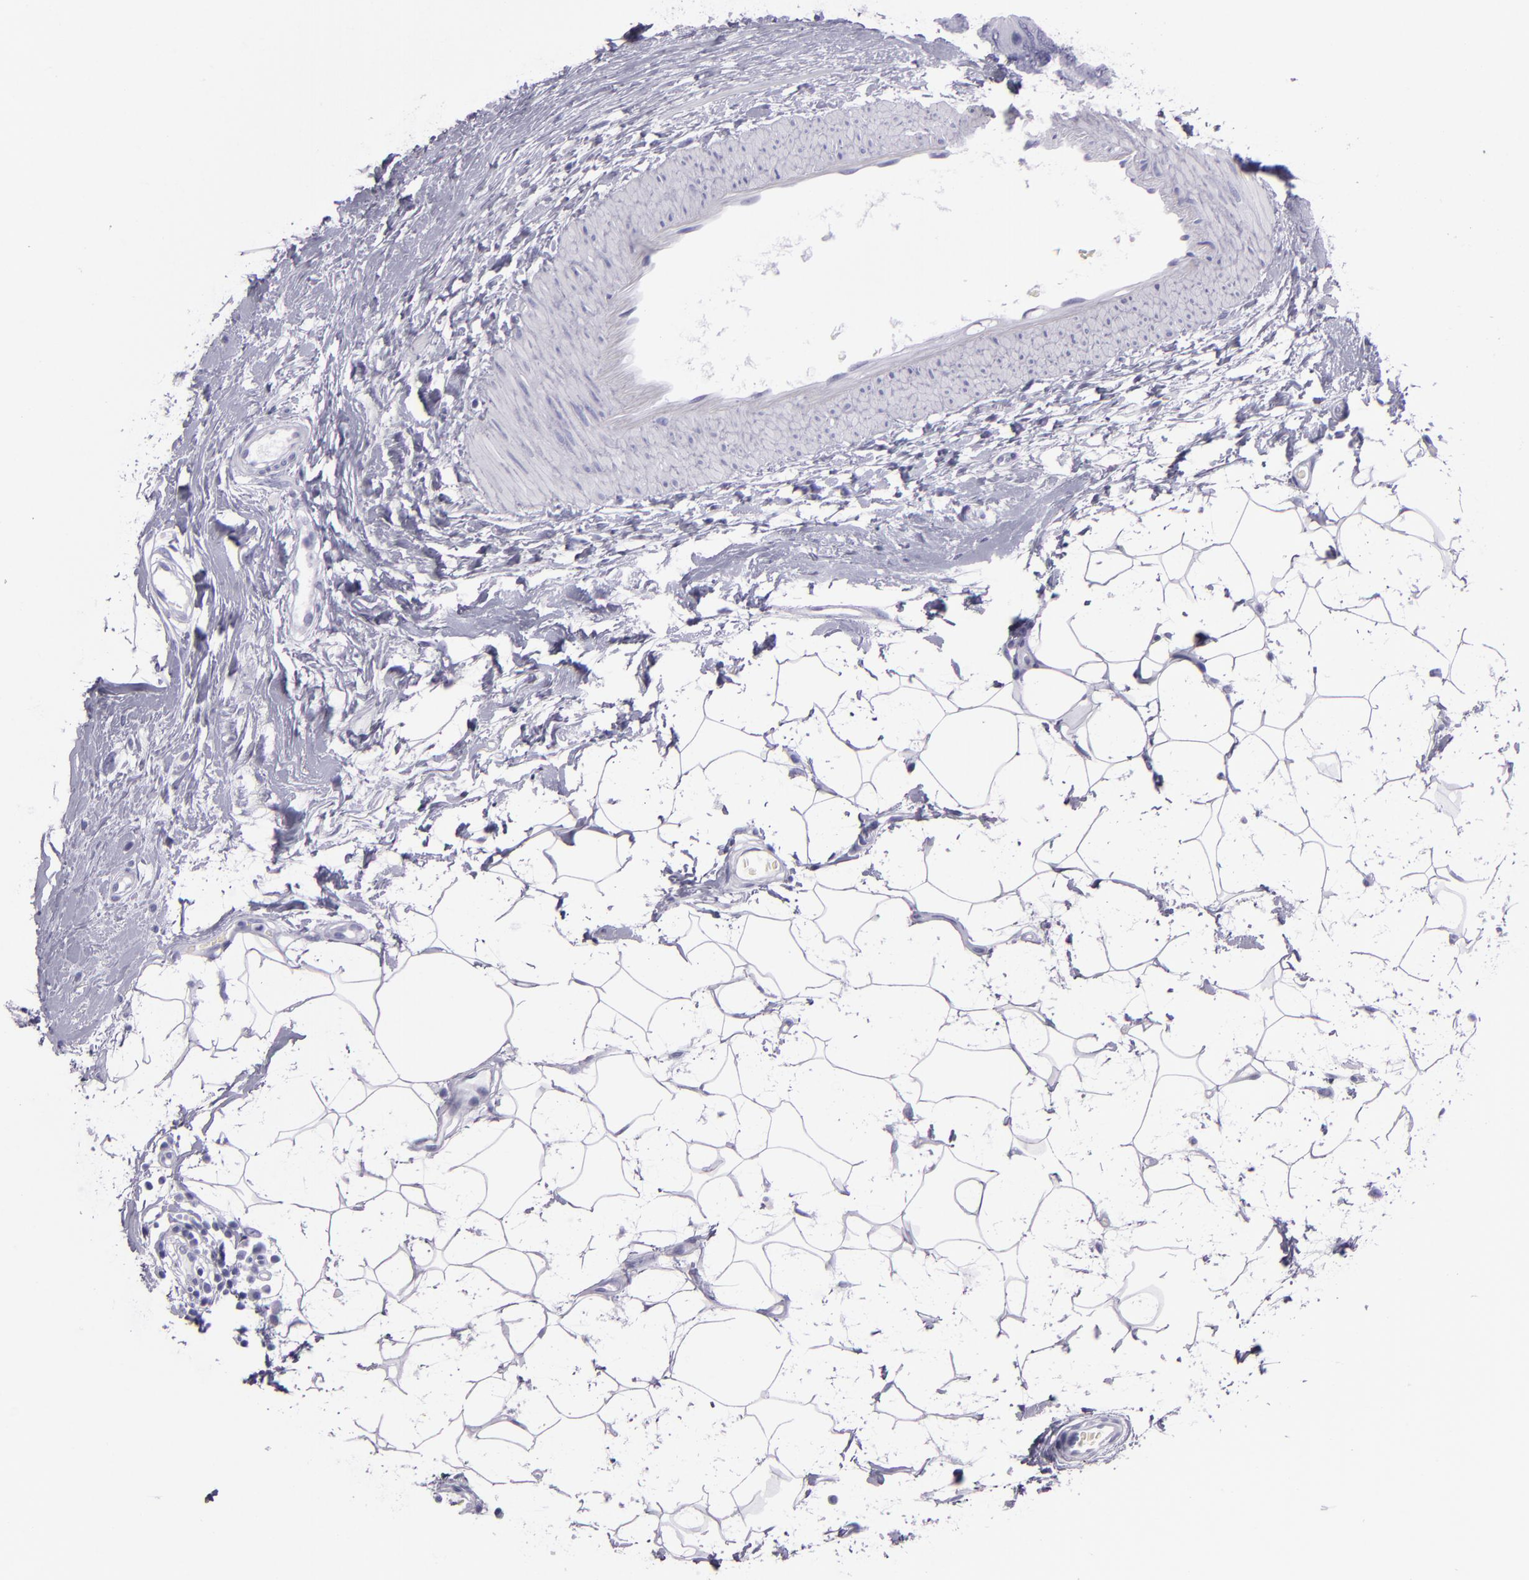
{"staining": {"intensity": "negative", "quantity": "none", "location": "none"}, "tissue": "breast cancer", "cell_type": "Tumor cells", "image_type": "cancer", "snomed": [{"axis": "morphology", "description": "Duct carcinoma"}, {"axis": "topography", "description": "Breast"}], "caption": "There is no significant staining in tumor cells of breast cancer.", "gene": "CR2", "patient": {"sex": "female", "age": 40}}